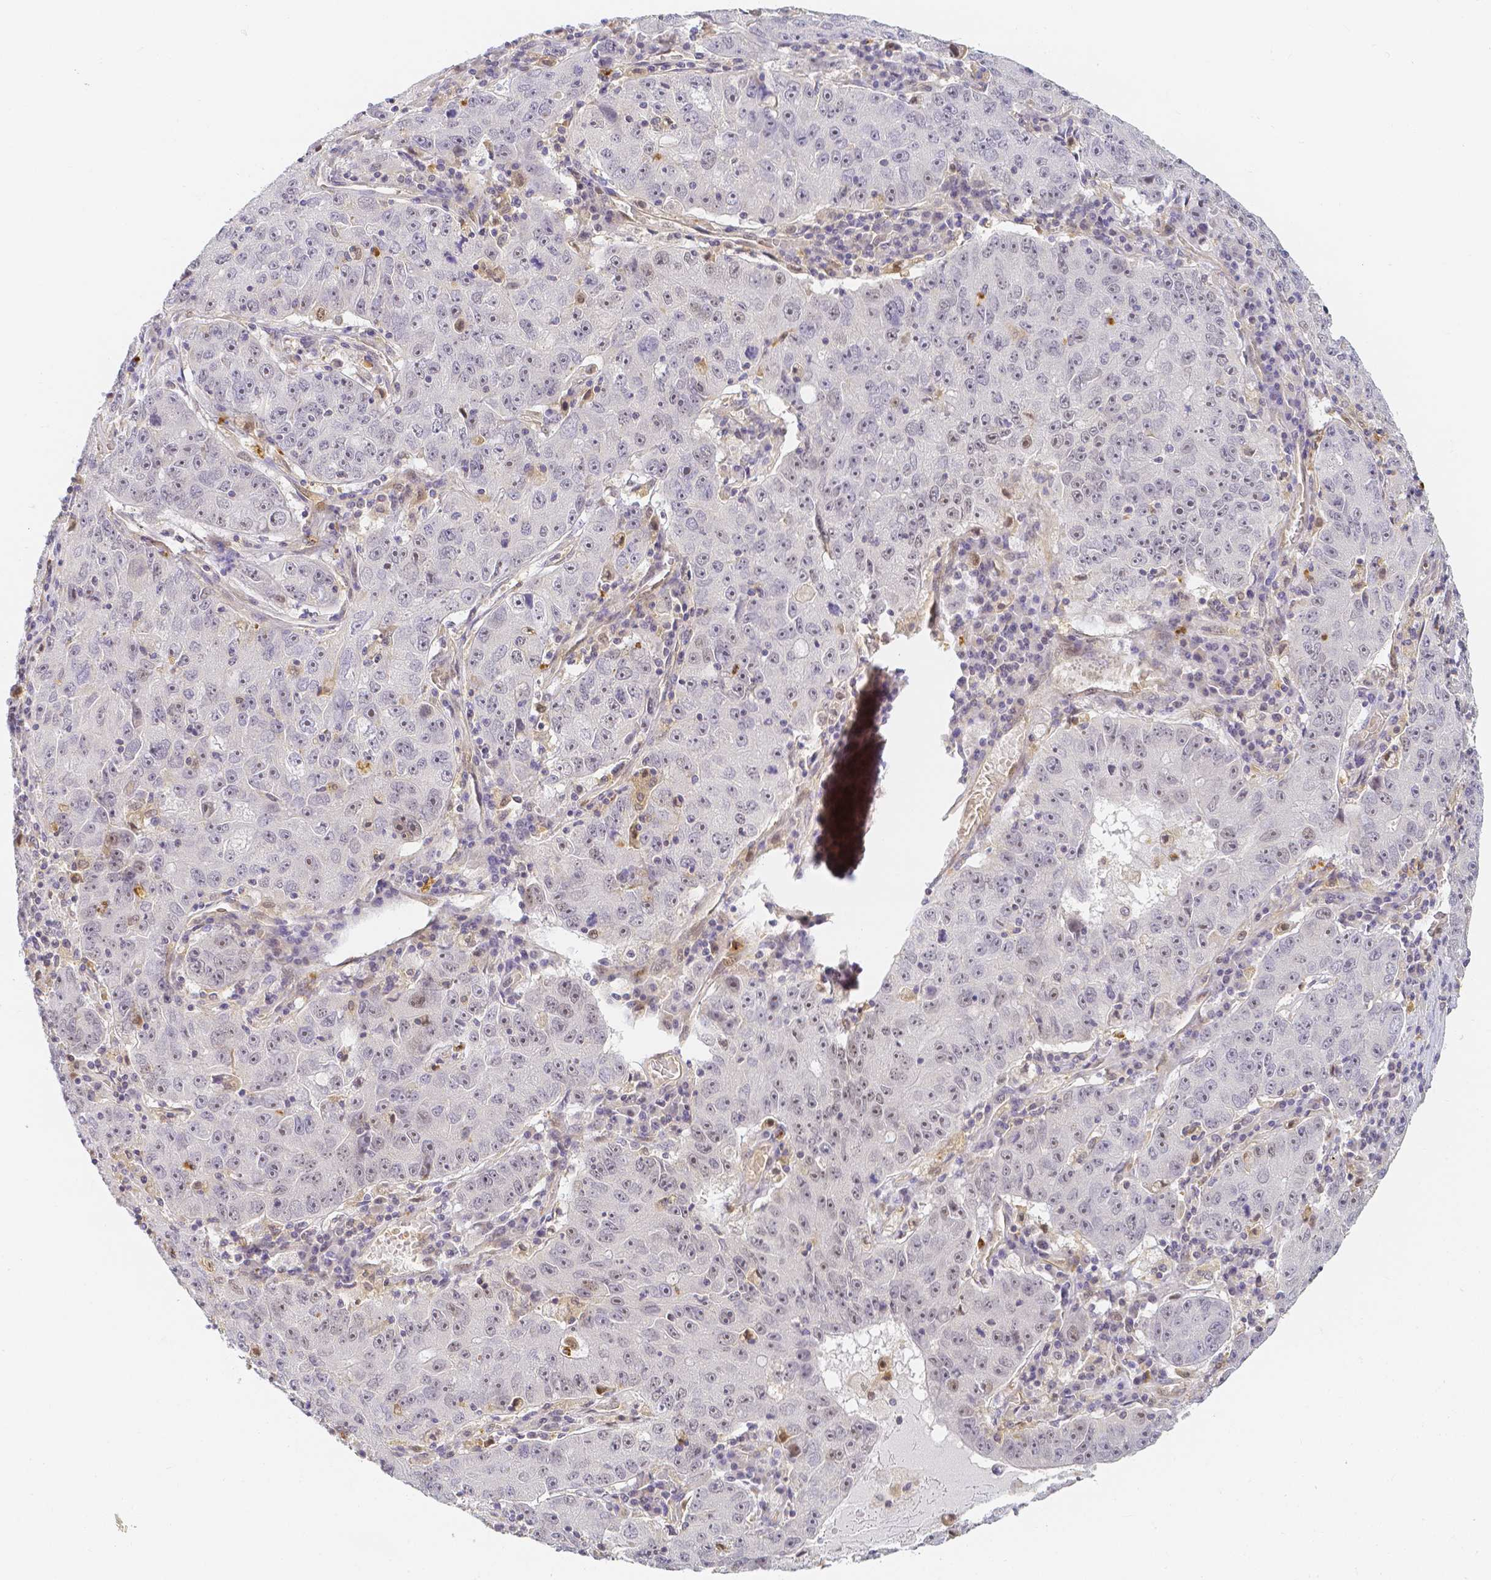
{"staining": {"intensity": "moderate", "quantity": "<25%", "location": "nuclear"}, "tissue": "lung cancer", "cell_type": "Tumor cells", "image_type": "cancer", "snomed": [{"axis": "morphology", "description": "Normal morphology"}, {"axis": "morphology", "description": "Adenocarcinoma, NOS"}, {"axis": "topography", "description": "Lymph node"}, {"axis": "topography", "description": "Lung"}], "caption": "This is a micrograph of immunohistochemistry staining of adenocarcinoma (lung), which shows moderate positivity in the nuclear of tumor cells.", "gene": "KCNH1", "patient": {"sex": "female", "age": 57}}